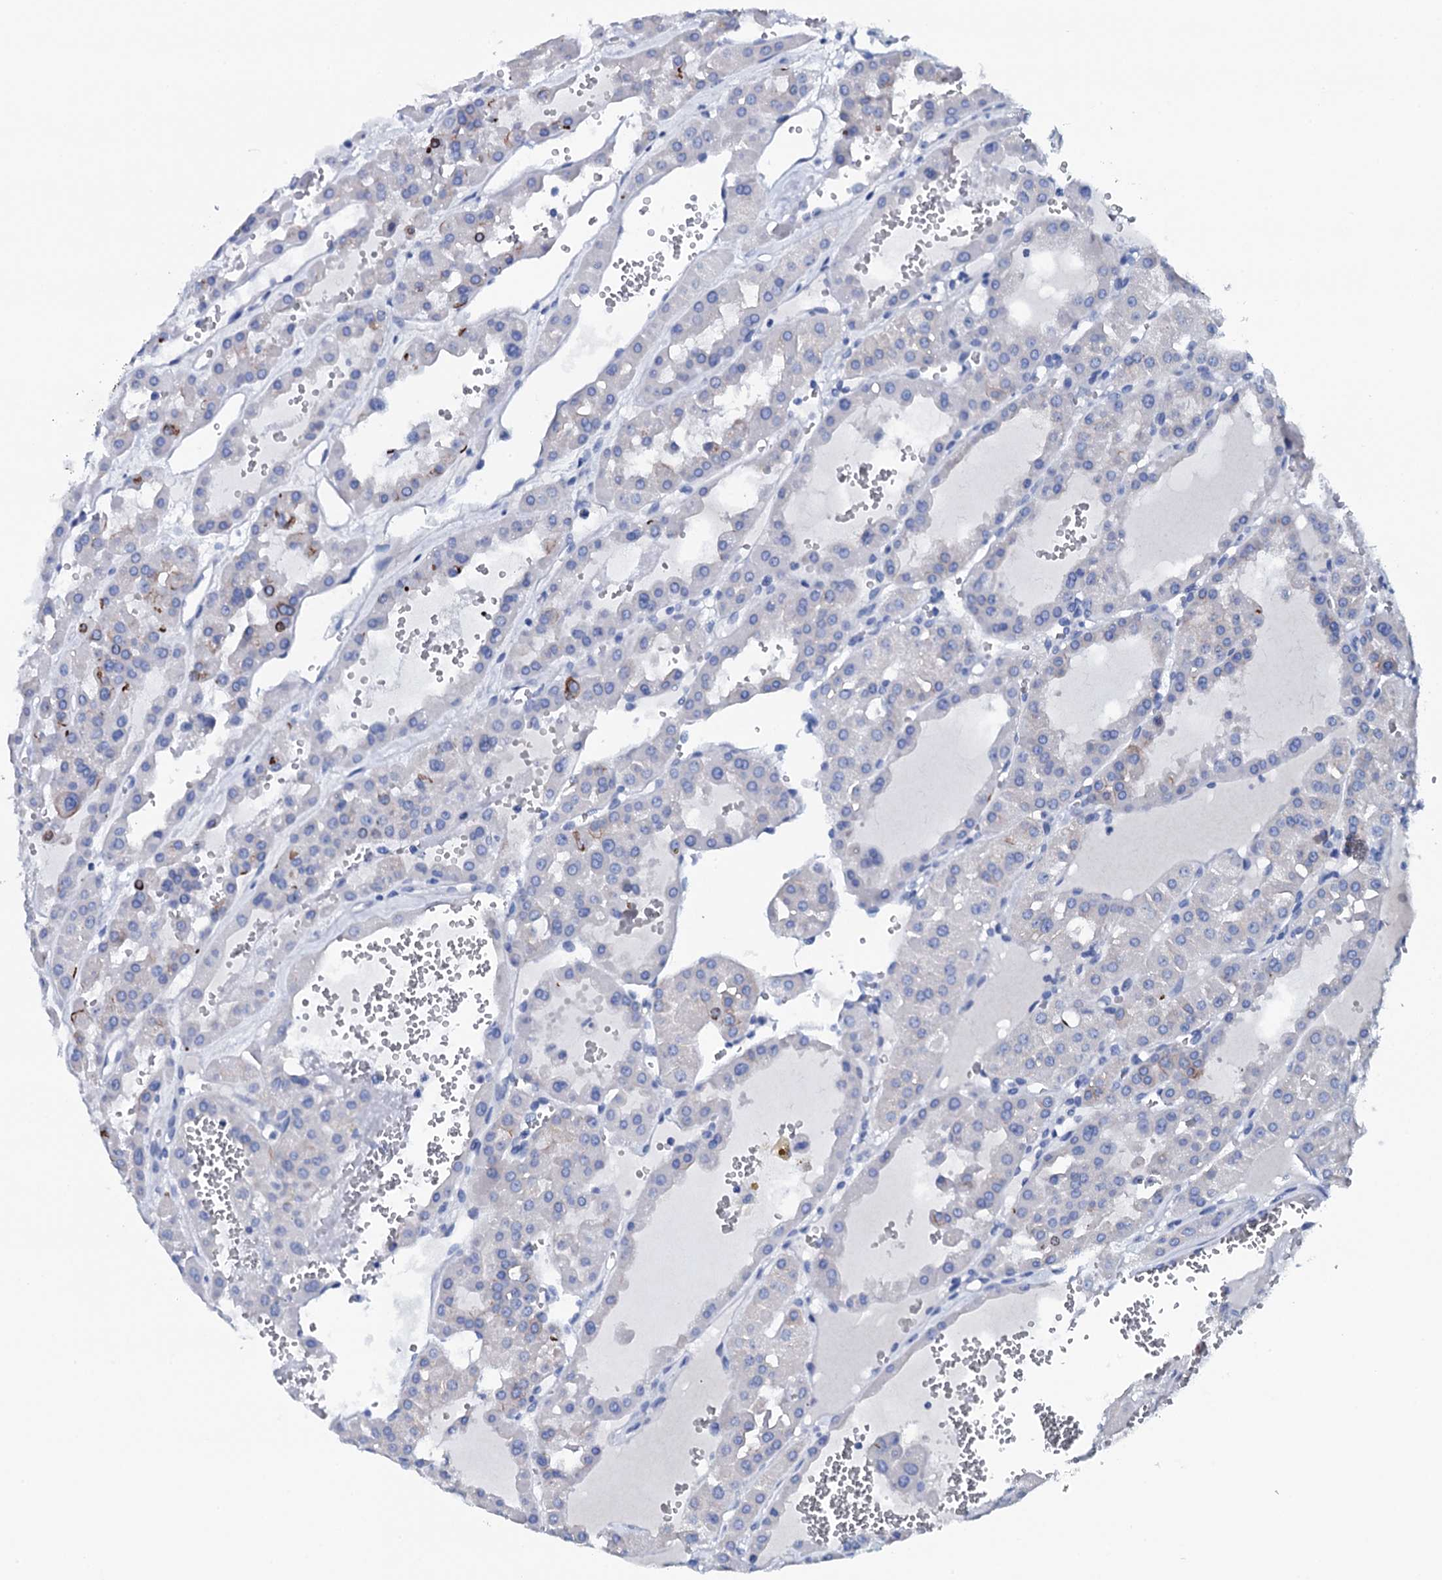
{"staining": {"intensity": "negative", "quantity": "none", "location": "none"}, "tissue": "renal cancer", "cell_type": "Tumor cells", "image_type": "cancer", "snomed": [{"axis": "morphology", "description": "Carcinoma, NOS"}, {"axis": "topography", "description": "Kidney"}], "caption": "An immunohistochemistry image of renal cancer (carcinoma) is shown. There is no staining in tumor cells of renal cancer (carcinoma). (DAB IHC visualized using brightfield microscopy, high magnification).", "gene": "GYS2", "patient": {"sex": "female", "age": 75}}